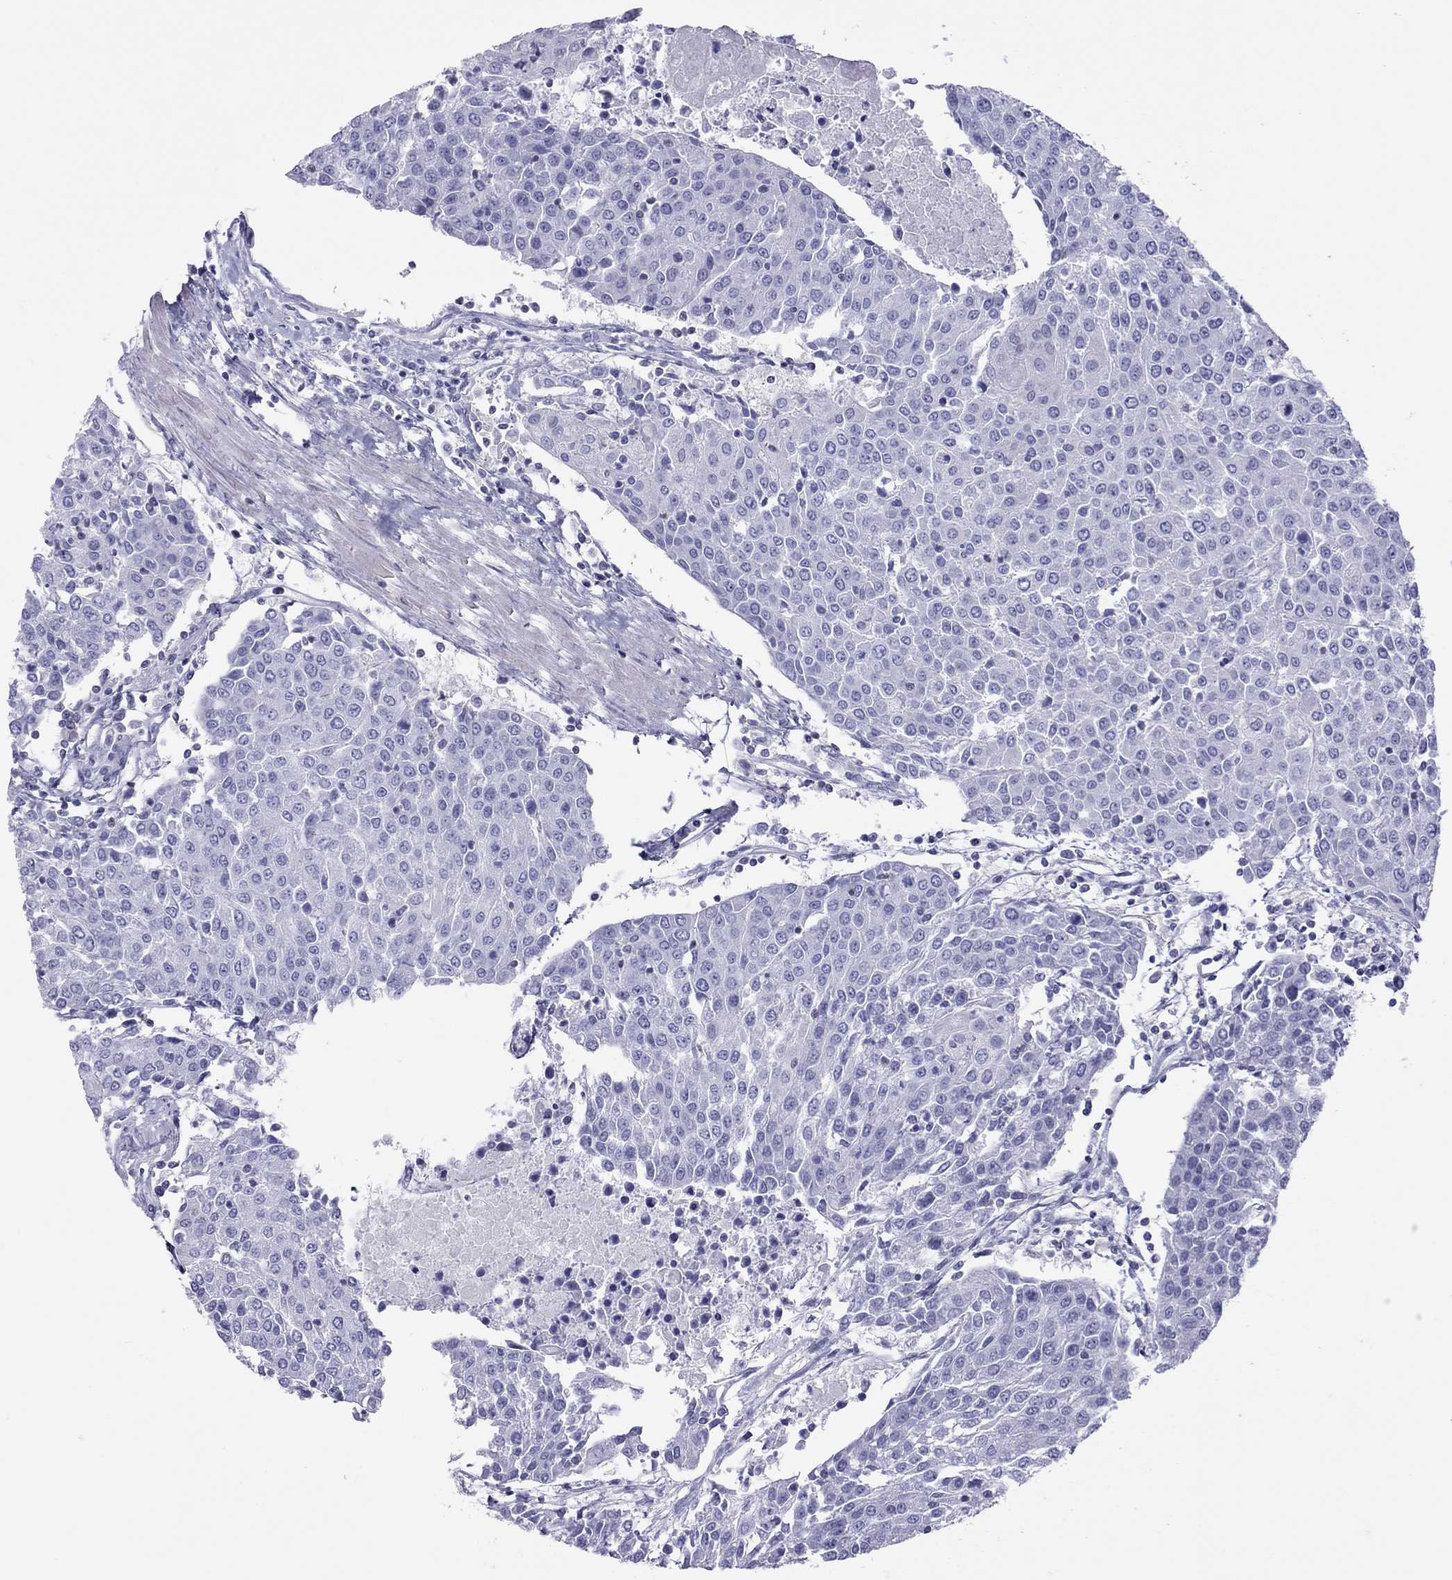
{"staining": {"intensity": "negative", "quantity": "none", "location": "none"}, "tissue": "urothelial cancer", "cell_type": "Tumor cells", "image_type": "cancer", "snomed": [{"axis": "morphology", "description": "Urothelial carcinoma, High grade"}, {"axis": "topography", "description": "Urinary bladder"}], "caption": "This is a image of immunohistochemistry staining of urothelial carcinoma (high-grade), which shows no staining in tumor cells.", "gene": "STAG3", "patient": {"sex": "female", "age": 85}}